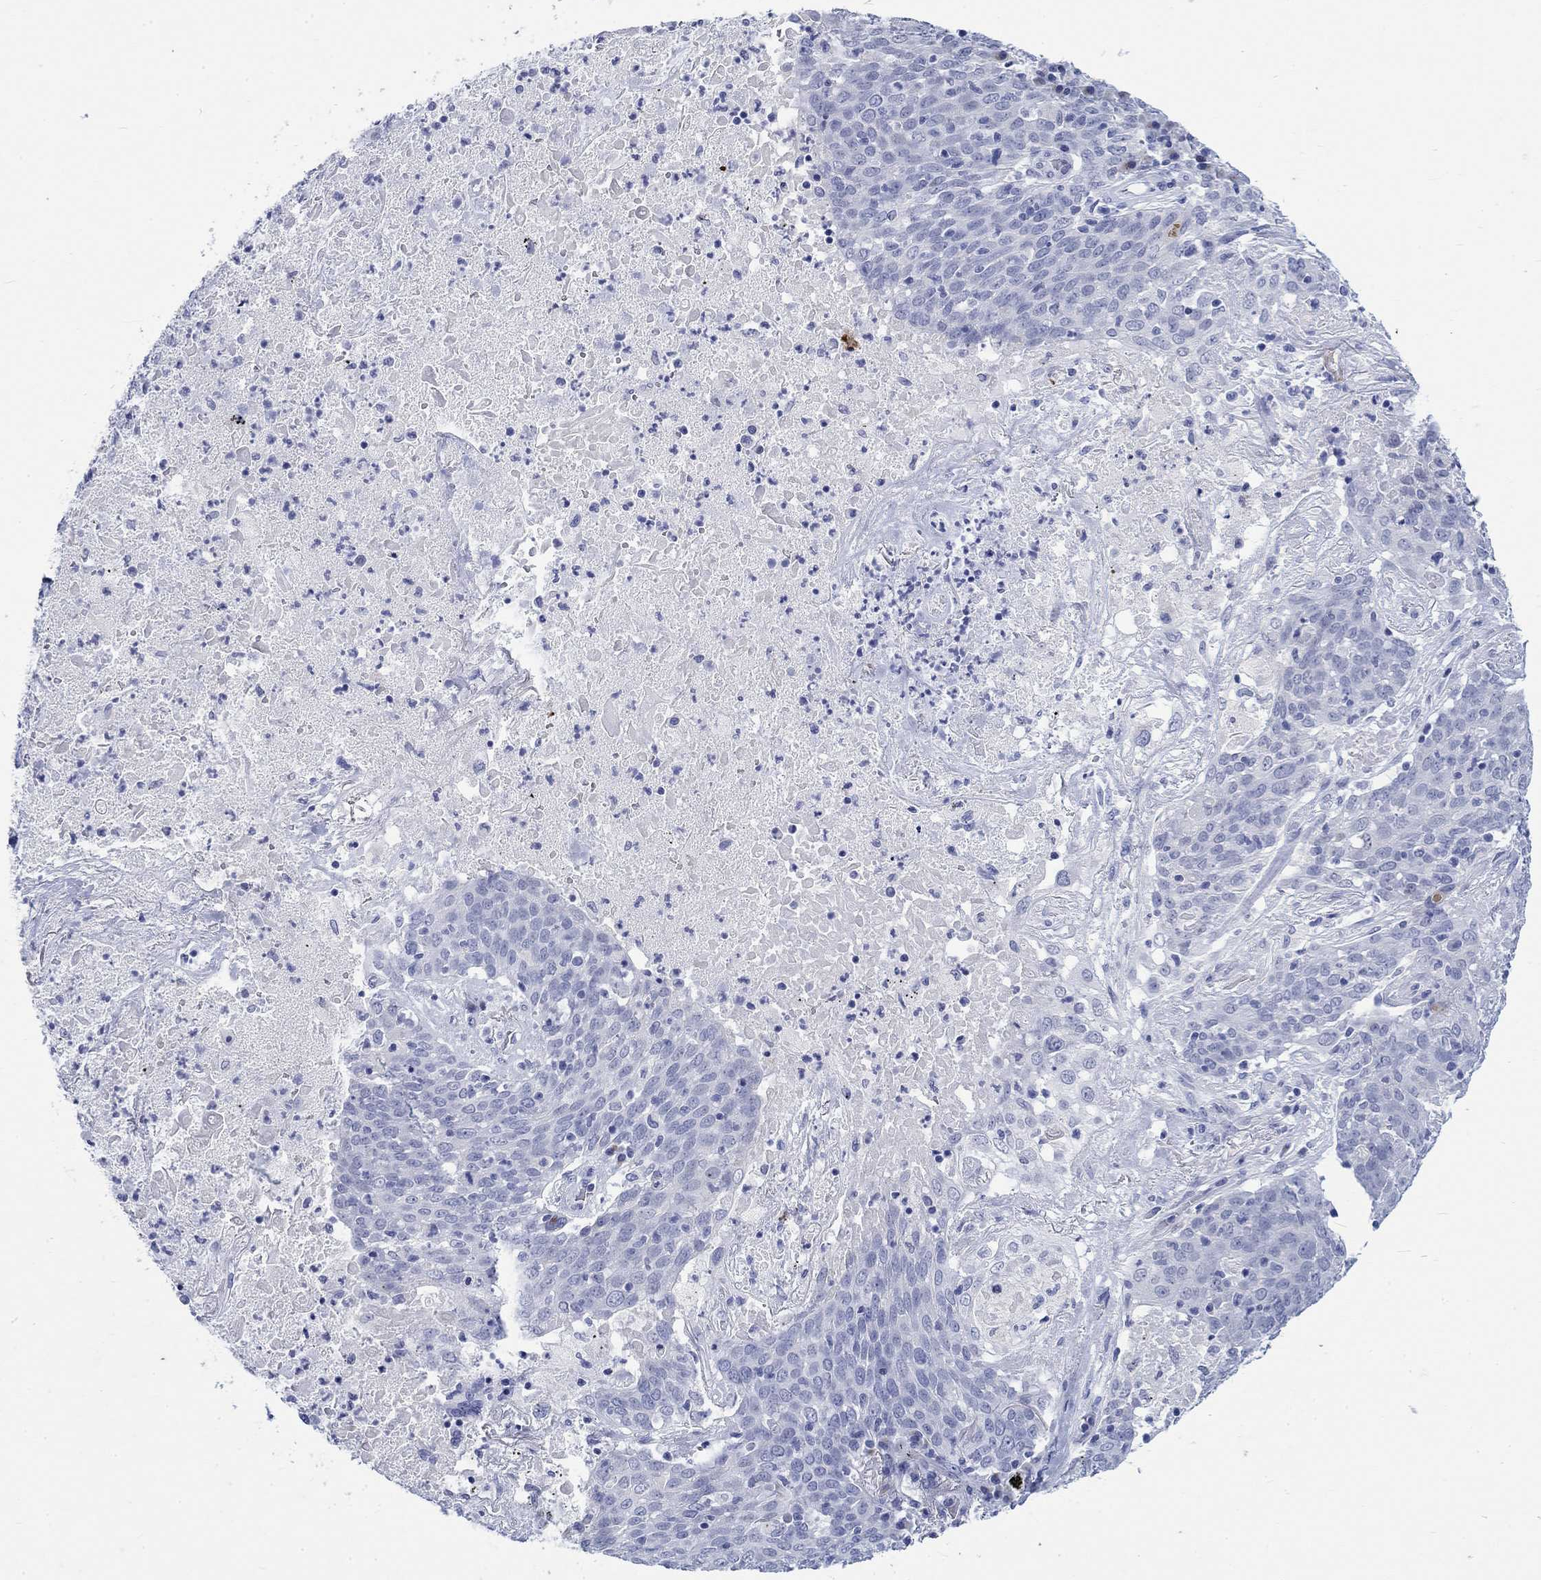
{"staining": {"intensity": "negative", "quantity": "none", "location": "none"}, "tissue": "lung cancer", "cell_type": "Tumor cells", "image_type": "cancer", "snomed": [{"axis": "morphology", "description": "Squamous cell carcinoma, NOS"}, {"axis": "topography", "description": "Lung"}], "caption": "Tumor cells show no significant protein staining in squamous cell carcinoma (lung).", "gene": "KRT76", "patient": {"sex": "male", "age": 82}}